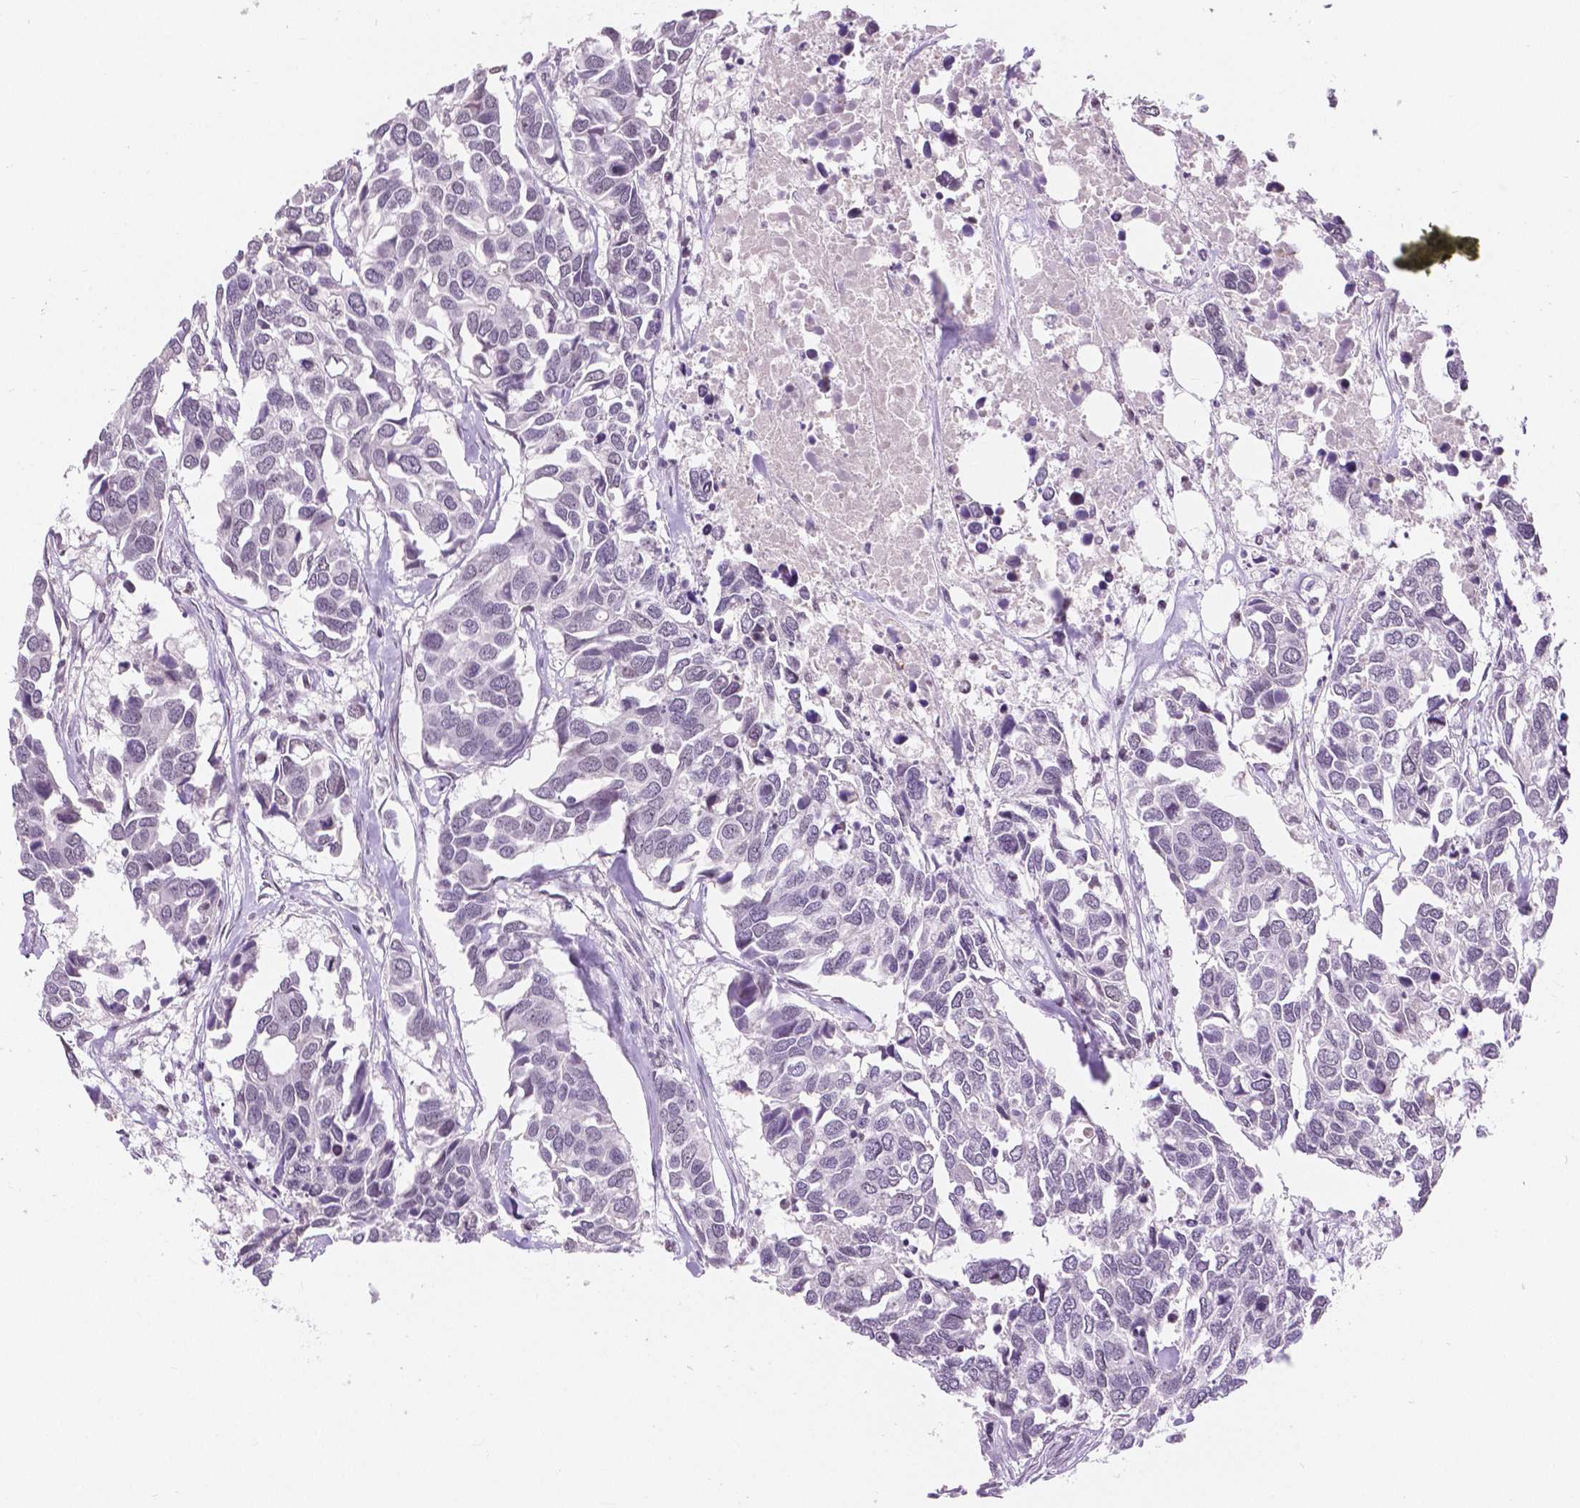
{"staining": {"intensity": "negative", "quantity": "none", "location": "none"}, "tissue": "breast cancer", "cell_type": "Tumor cells", "image_type": "cancer", "snomed": [{"axis": "morphology", "description": "Duct carcinoma"}, {"axis": "topography", "description": "Breast"}], "caption": "Photomicrograph shows no significant protein staining in tumor cells of breast cancer (infiltrating ductal carcinoma).", "gene": "NHP2", "patient": {"sex": "female", "age": 83}}